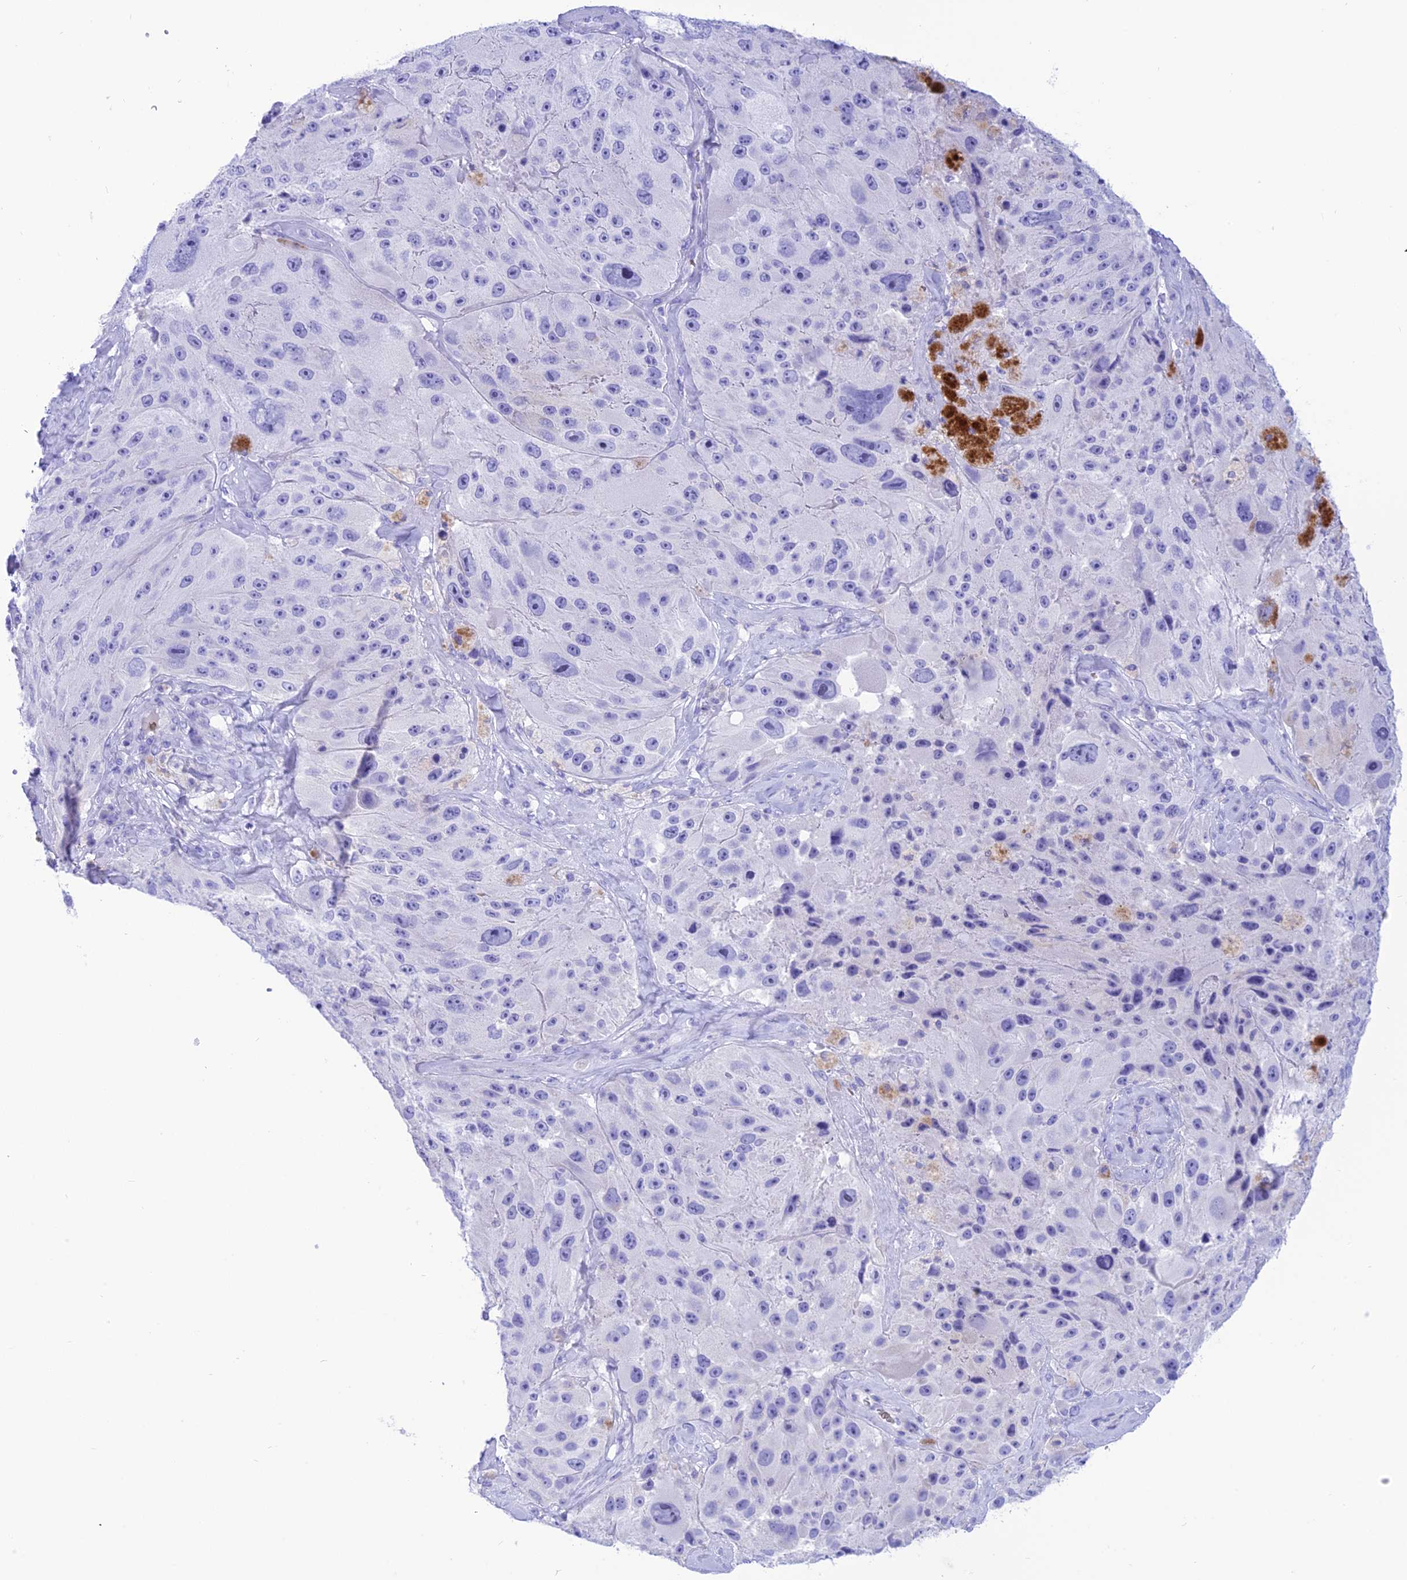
{"staining": {"intensity": "negative", "quantity": "none", "location": "none"}, "tissue": "melanoma", "cell_type": "Tumor cells", "image_type": "cancer", "snomed": [{"axis": "morphology", "description": "Malignant melanoma, Metastatic site"}, {"axis": "topography", "description": "Lymph node"}], "caption": "Immunohistochemical staining of human melanoma demonstrates no significant staining in tumor cells.", "gene": "GLYATL1", "patient": {"sex": "male", "age": 62}}